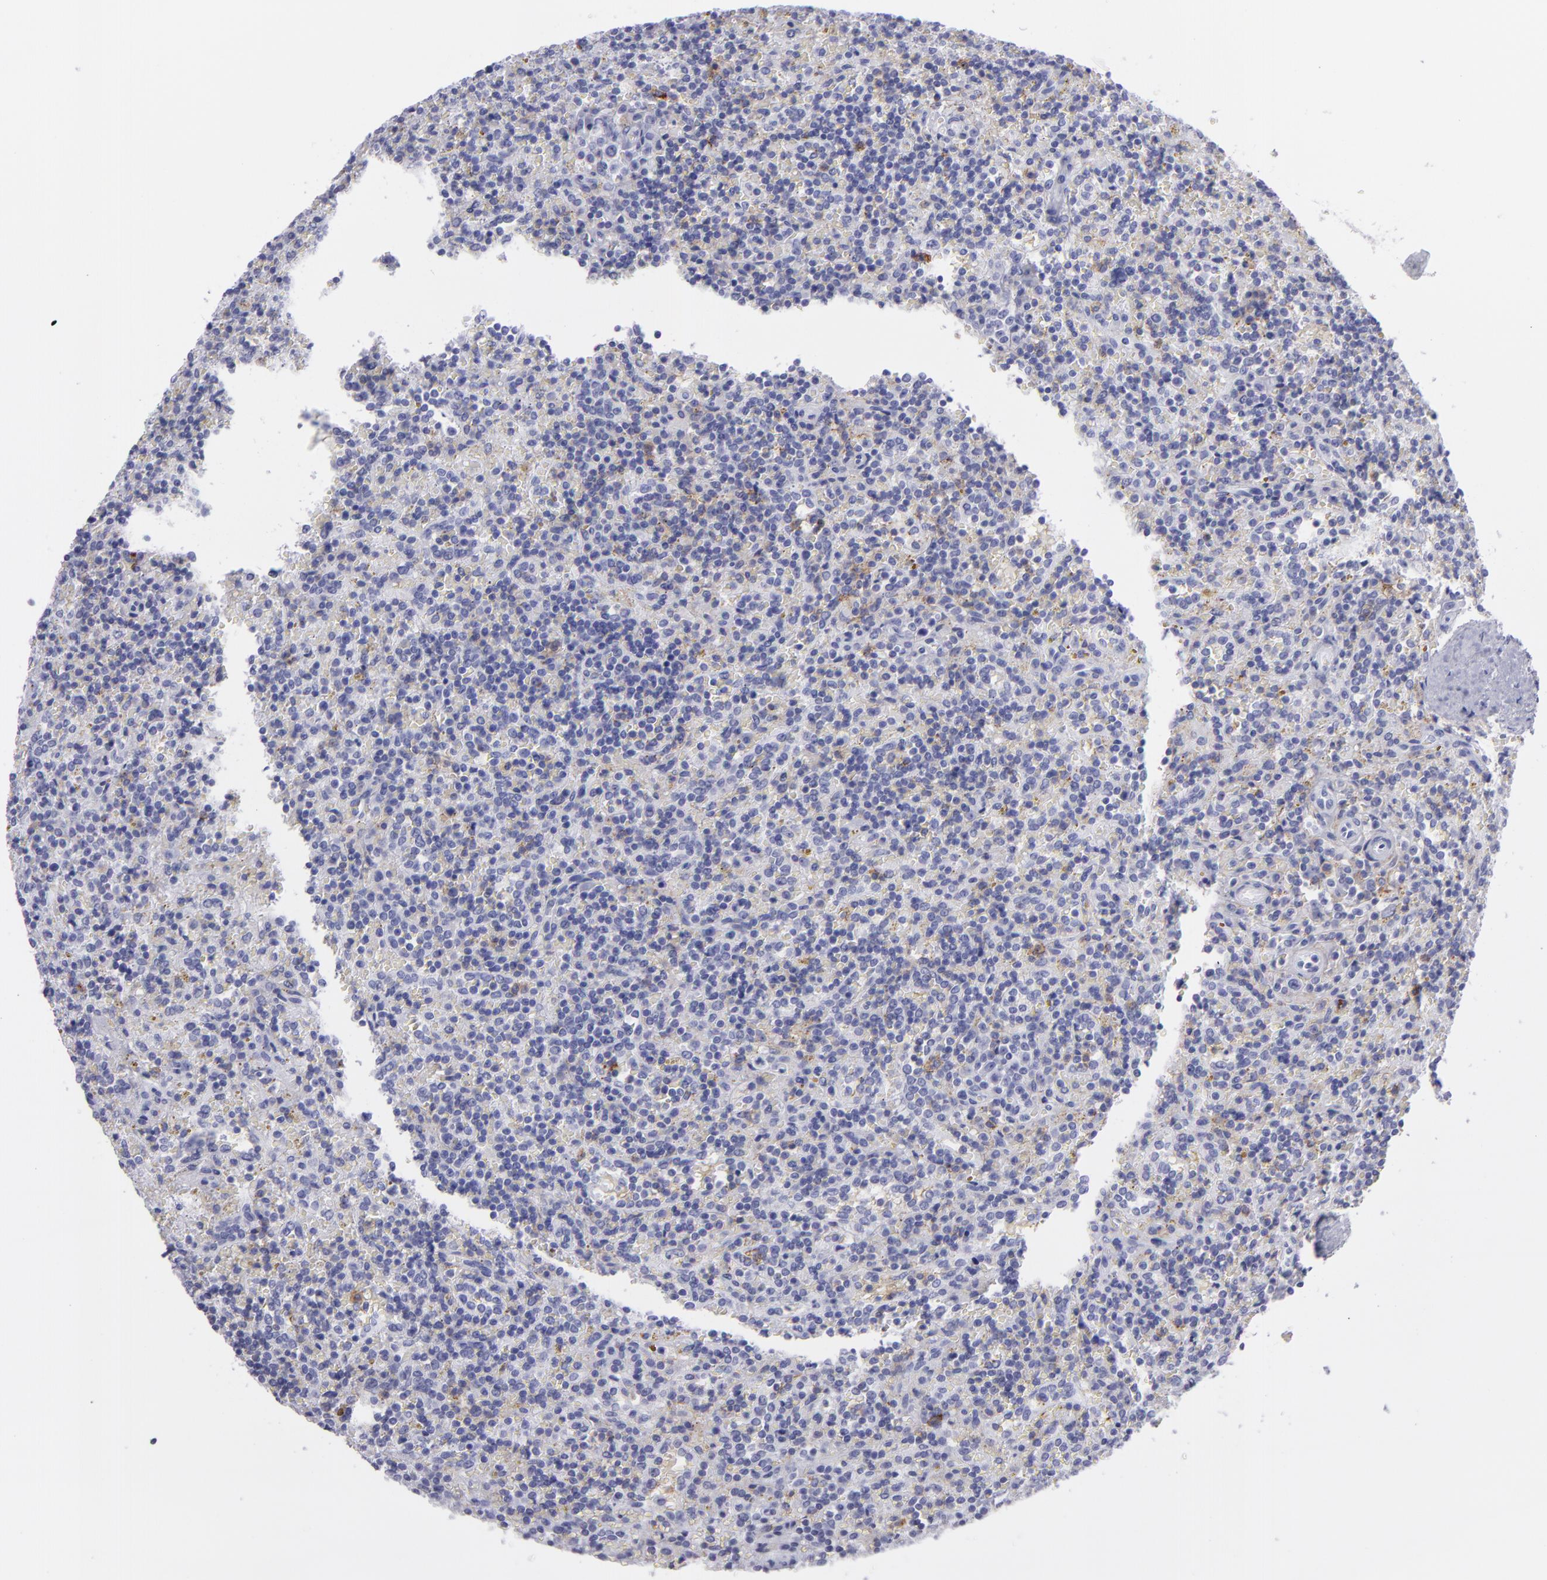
{"staining": {"intensity": "negative", "quantity": "none", "location": "none"}, "tissue": "lymphoma", "cell_type": "Tumor cells", "image_type": "cancer", "snomed": [{"axis": "morphology", "description": "Malignant lymphoma, non-Hodgkin's type, Low grade"}, {"axis": "topography", "description": "Spleen"}], "caption": "Image shows no significant protein staining in tumor cells of low-grade malignant lymphoma, non-Hodgkin's type. Nuclei are stained in blue.", "gene": "SELPLG", "patient": {"sex": "male", "age": 67}}